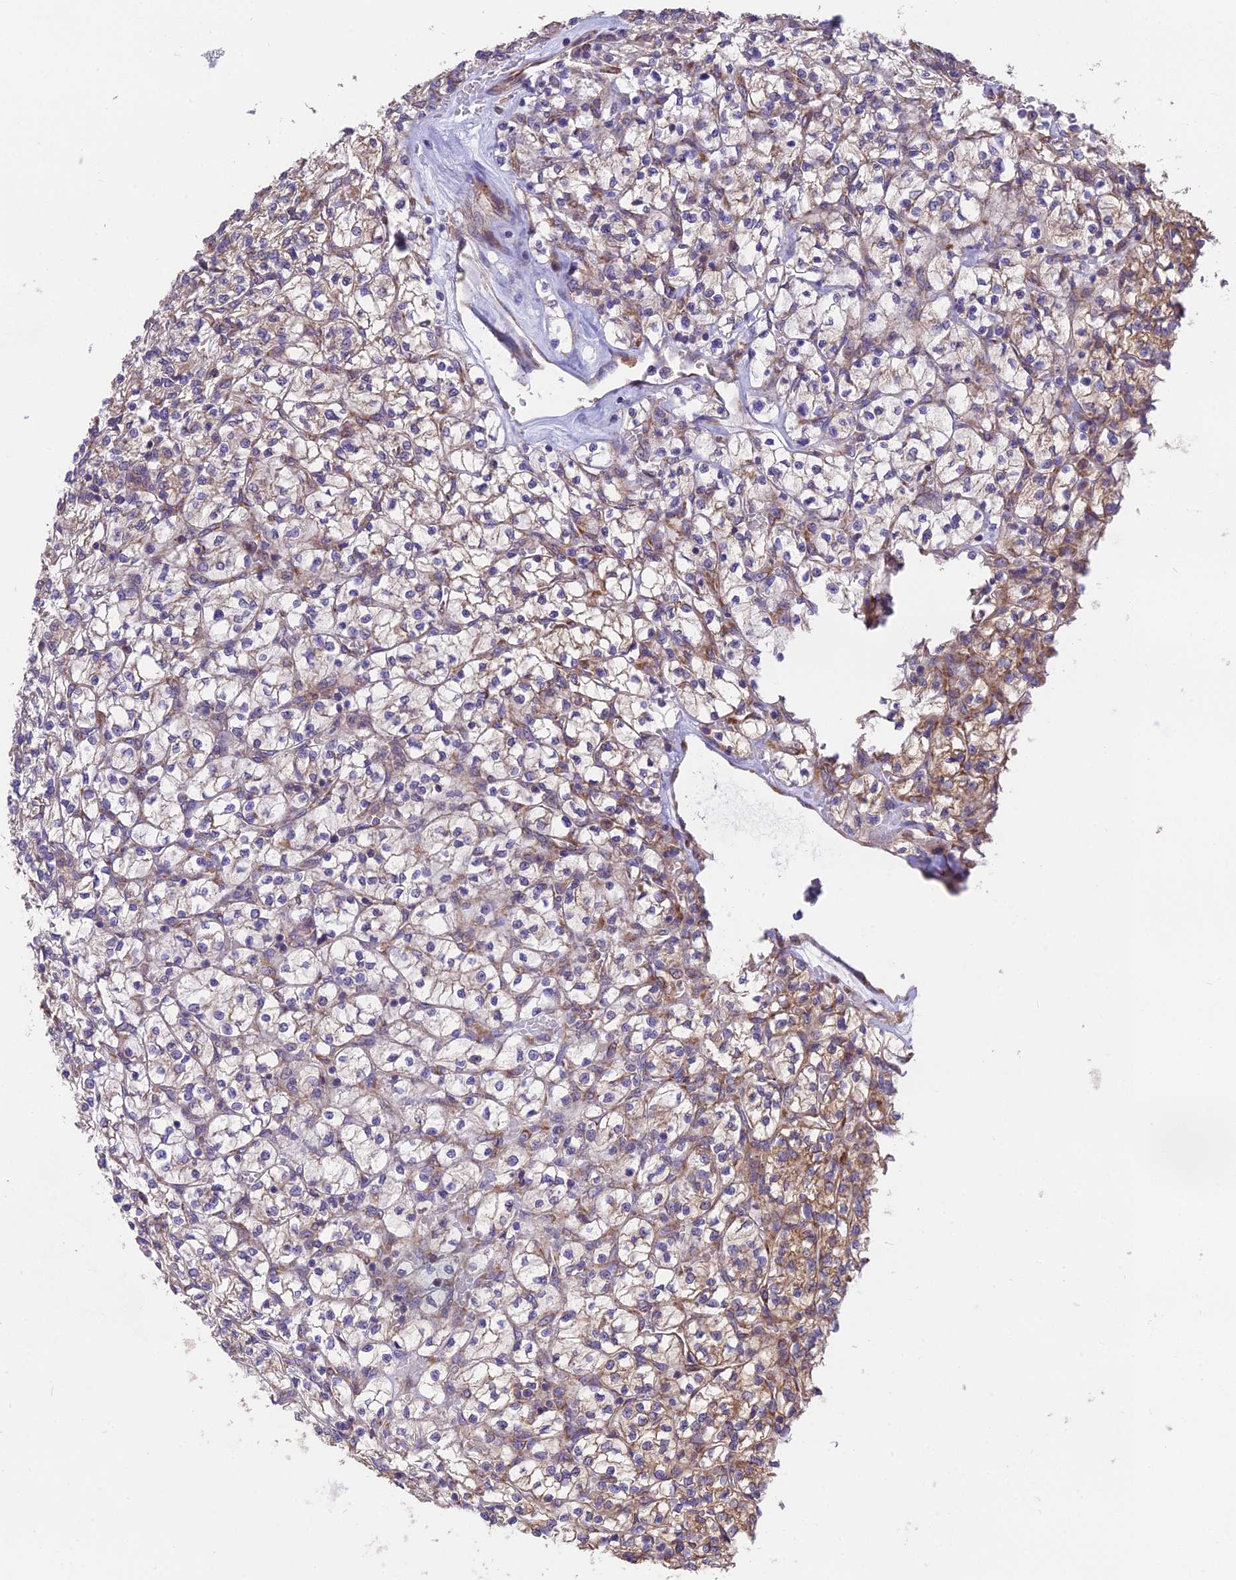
{"staining": {"intensity": "moderate", "quantity": "<25%", "location": "cytoplasmic/membranous"}, "tissue": "renal cancer", "cell_type": "Tumor cells", "image_type": "cancer", "snomed": [{"axis": "morphology", "description": "Adenocarcinoma, NOS"}, {"axis": "topography", "description": "Kidney"}], "caption": "Renal adenocarcinoma tissue demonstrates moderate cytoplasmic/membranous expression in approximately <25% of tumor cells (IHC, brightfield microscopy, high magnification).", "gene": "BLOC1S4", "patient": {"sex": "female", "age": 64}}